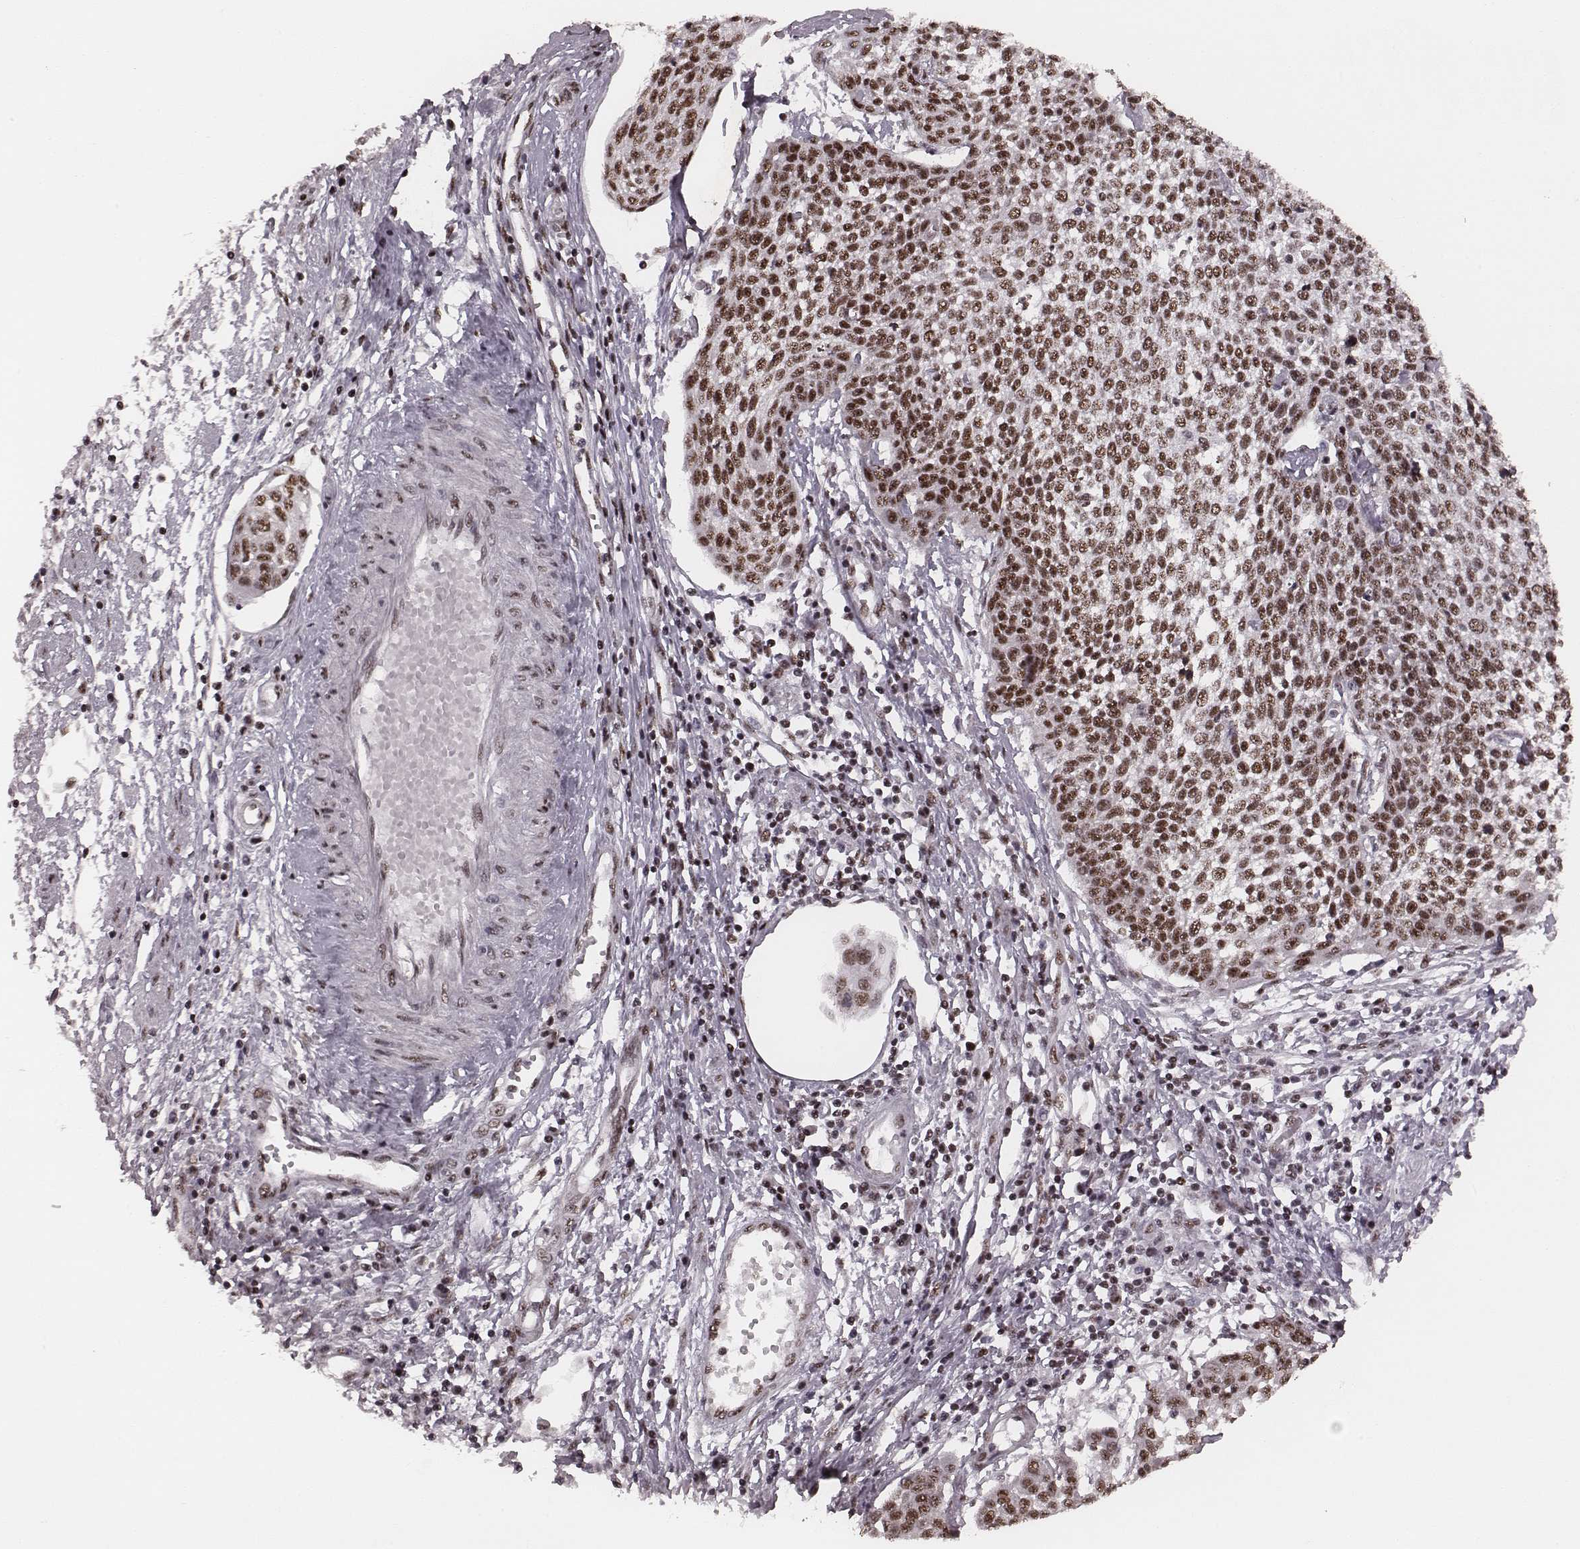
{"staining": {"intensity": "moderate", "quantity": ">75%", "location": "nuclear"}, "tissue": "cervical cancer", "cell_type": "Tumor cells", "image_type": "cancer", "snomed": [{"axis": "morphology", "description": "Squamous cell carcinoma, NOS"}, {"axis": "topography", "description": "Cervix"}], "caption": "The image reveals immunohistochemical staining of cervical cancer. There is moderate nuclear staining is identified in approximately >75% of tumor cells.", "gene": "LUC7L", "patient": {"sex": "female", "age": 34}}